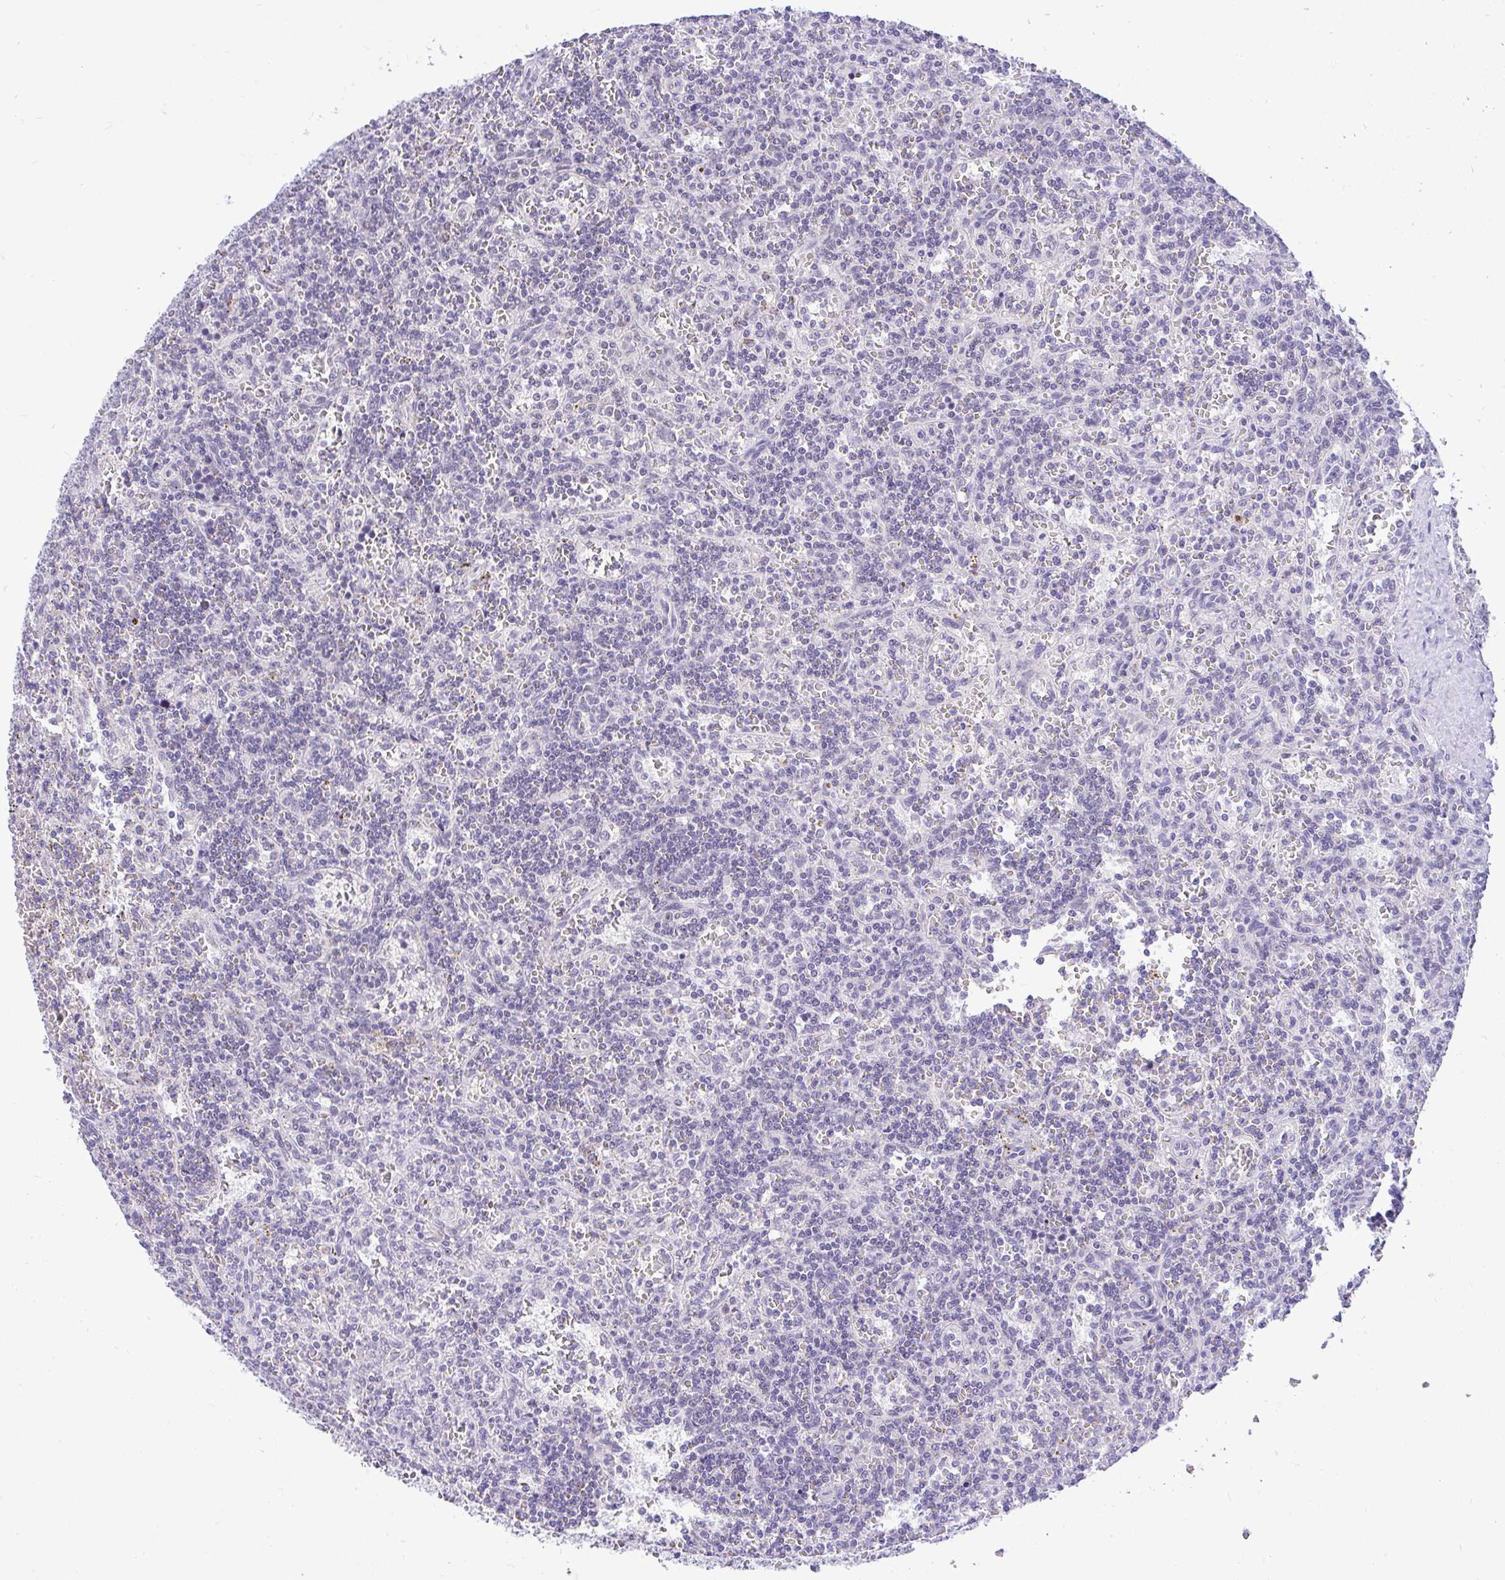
{"staining": {"intensity": "negative", "quantity": "none", "location": "none"}, "tissue": "lymphoma", "cell_type": "Tumor cells", "image_type": "cancer", "snomed": [{"axis": "morphology", "description": "Malignant lymphoma, non-Hodgkin's type, Low grade"}, {"axis": "topography", "description": "Spleen"}], "caption": "DAB (3,3'-diaminobenzidine) immunohistochemical staining of human lymphoma demonstrates no significant expression in tumor cells.", "gene": "PYCR2", "patient": {"sex": "male", "age": 73}}